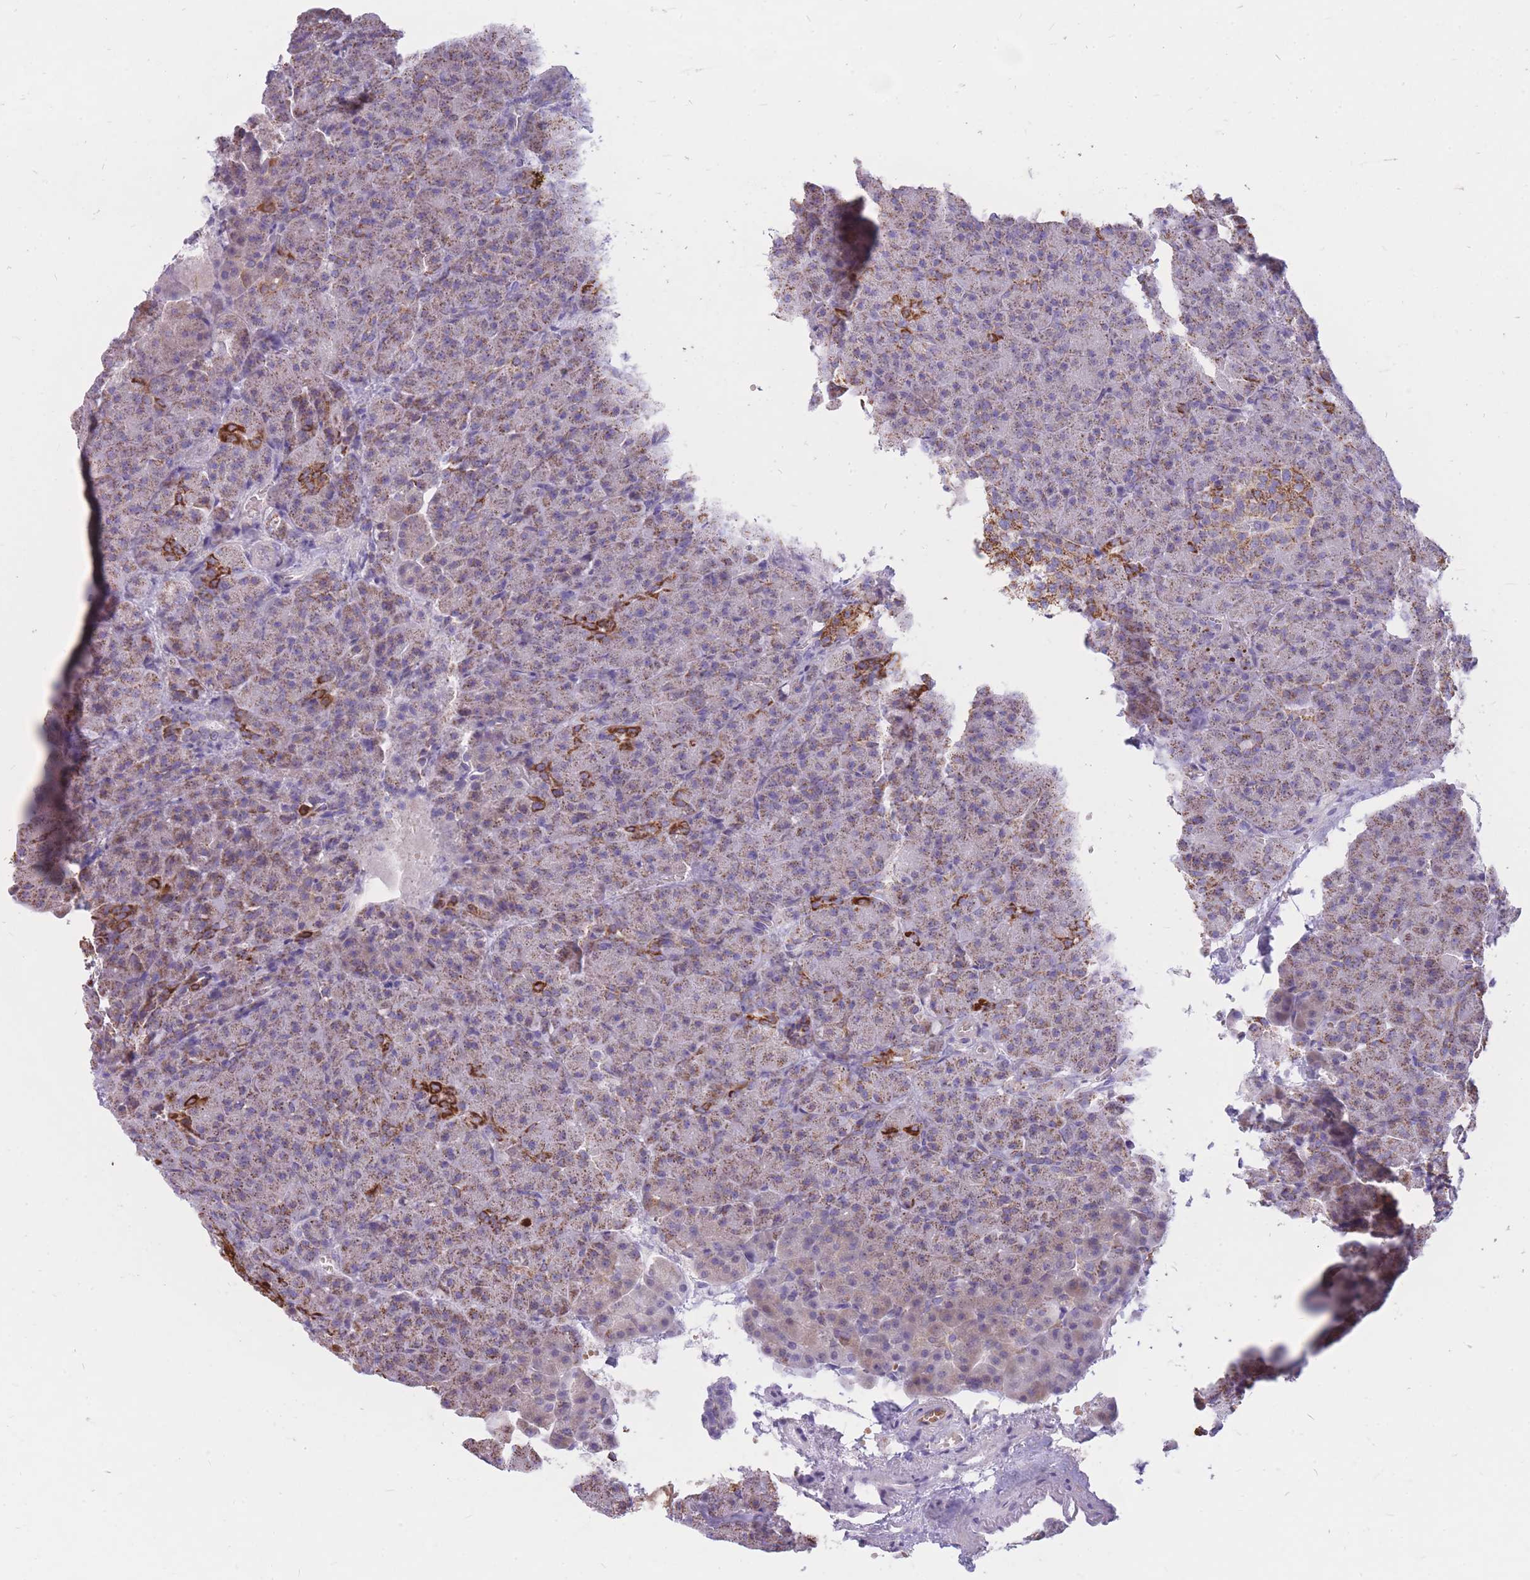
{"staining": {"intensity": "moderate", "quantity": "25%-75%", "location": "cytoplasmic/membranous"}, "tissue": "pancreas", "cell_type": "Exocrine glandular cells", "image_type": "normal", "snomed": [{"axis": "morphology", "description": "Normal tissue, NOS"}, {"axis": "topography", "description": "Pancreas"}], "caption": "Benign pancreas displays moderate cytoplasmic/membranous staining in approximately 25%-75% of exocrine glandular cells.", "gene": "PCSK1", "patient": {"sex": "female", "age": 74}}